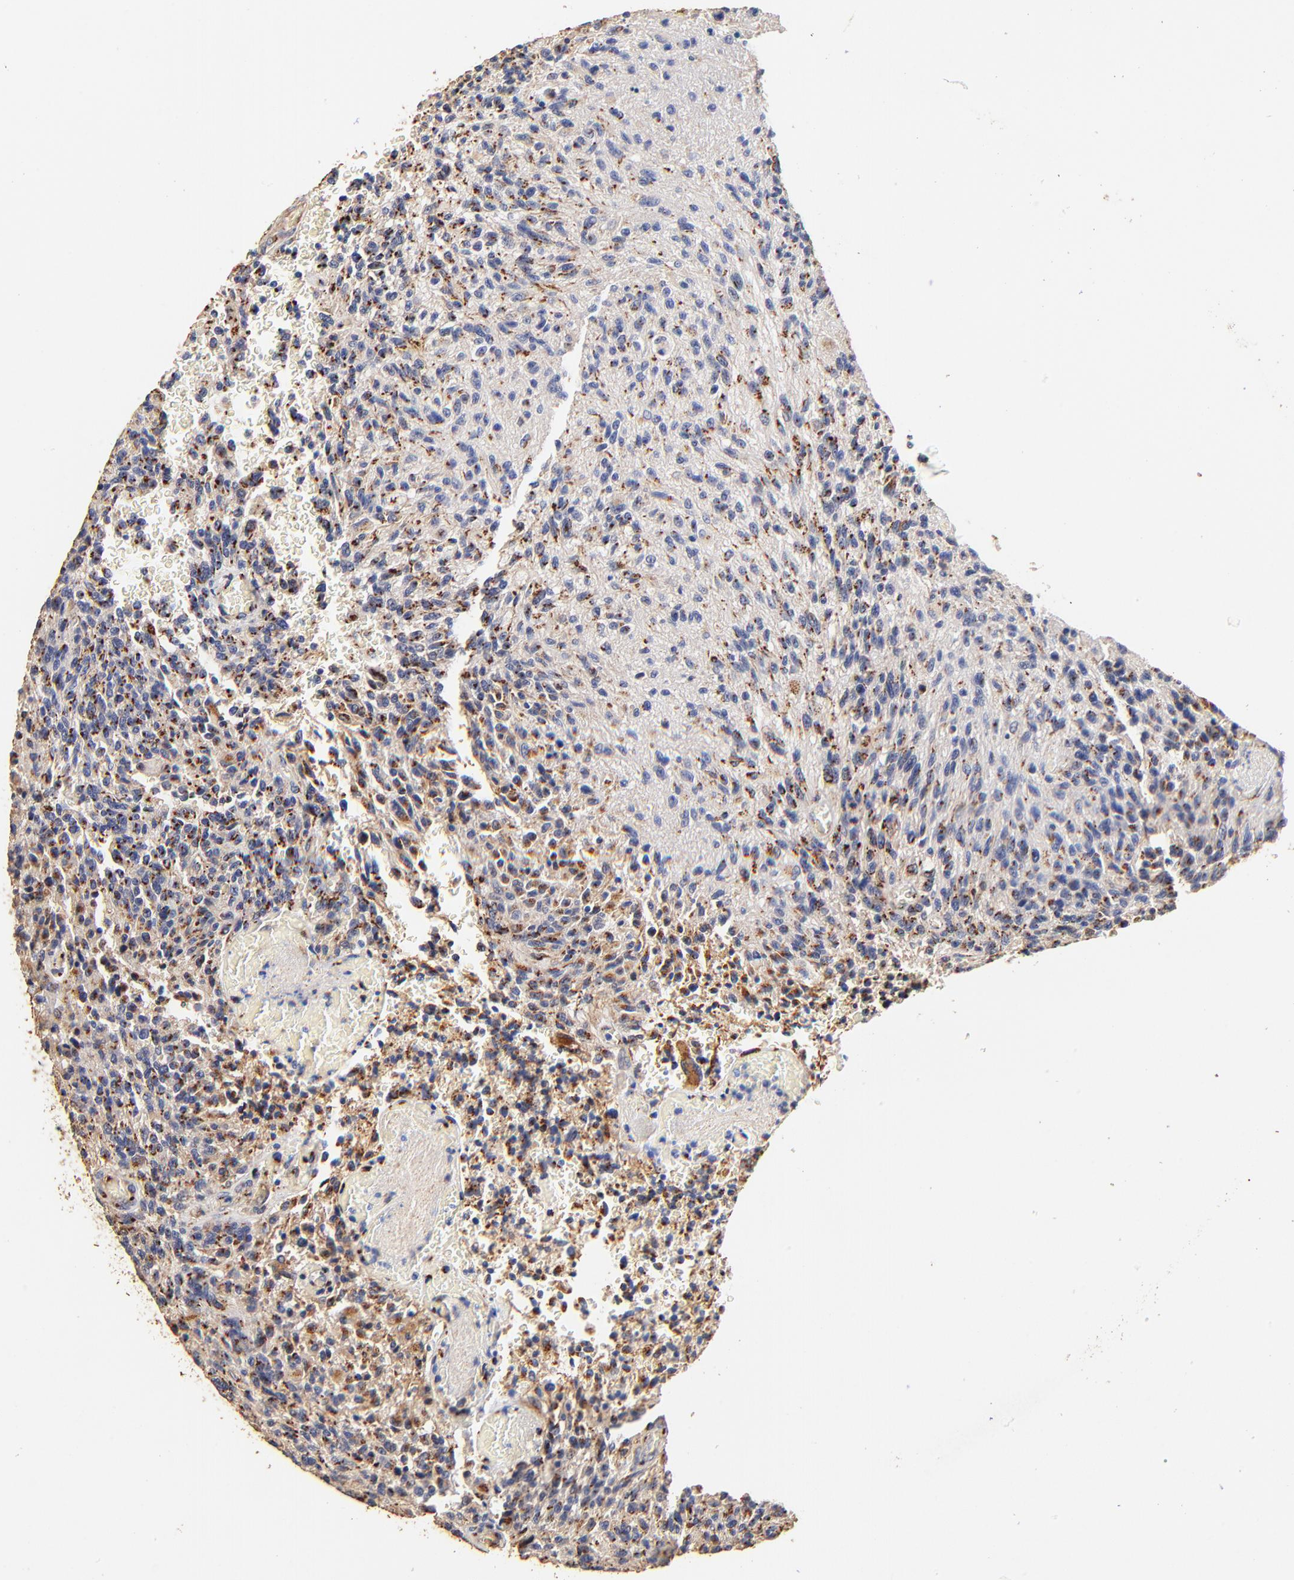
{"staining": {"intensity": "moderate", "quantity": "25%-75%", "location": "cytoplasmic/membranous"}, "tissue": "glioma", "cell_type": "Tumor cells", "image_type": "cancer", "snomed": [{"axis": "morphology", "description": "Normal tissue, NOS"}, {"axis": "morphology", "description": "Glioma, malignant, High grade"}, {"axis": "topography", "description": "Cerebral cortex"}], "caption": "Immunohistochemistry (IHC) photomicrograph of neoplastic tissue: human malignant high-grade glioma stained using IHC demonstrates medium levels of moderate protein expression localized specifically in the cytoplasmic/membranous of tumor cells, appearing as a cytoplasmic/membranous brown color.", "gene": "FMNL3", "patient": {"sex": "male", "age": 56}}